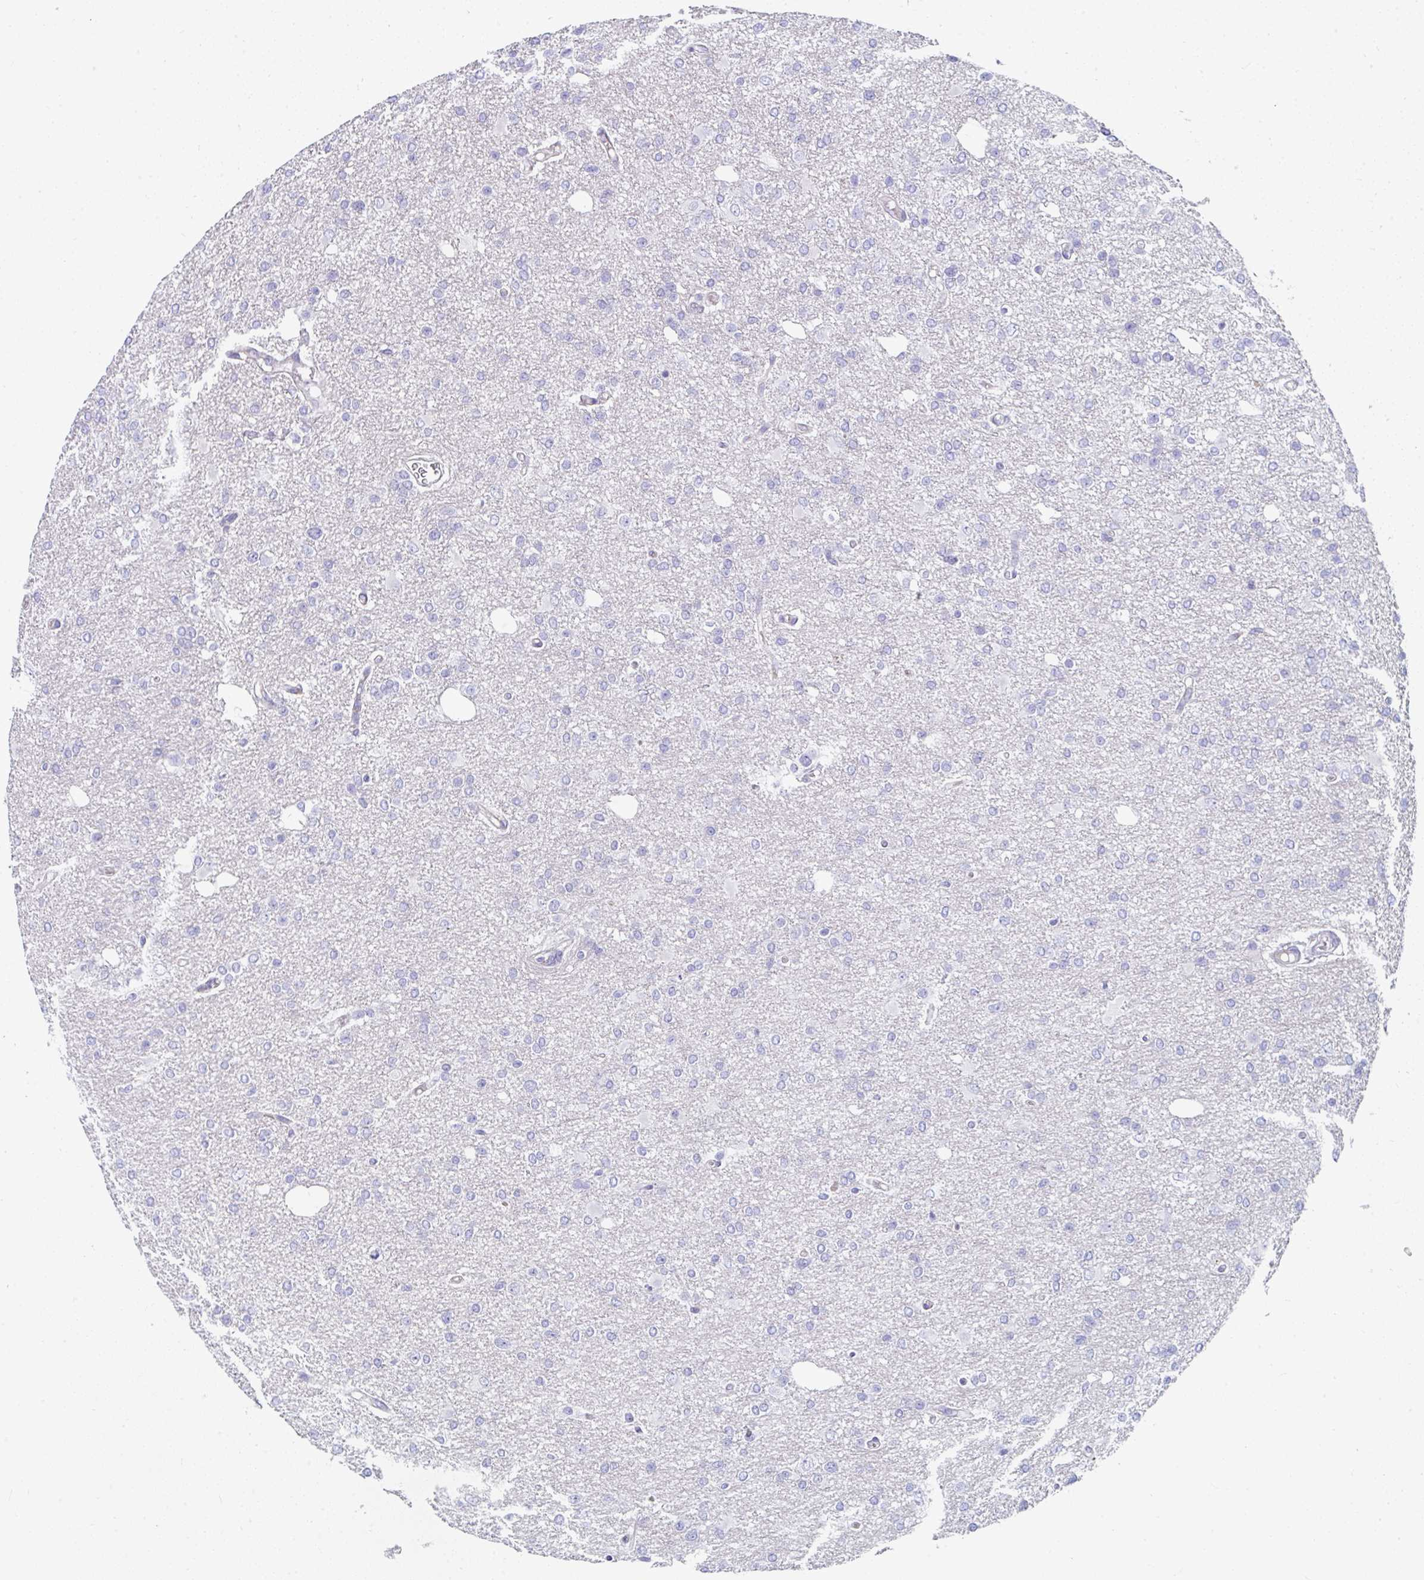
{"staining": {"intensity": "negative", "quantity": "none", "location": "none"}, "tissue": "glioma", "cell_type": "Tumor cells", "image_type": "cancer", "snomed": [{"axis": "morphology", "description": "Glioma, malignant, Low grade"}, {"axis": "topography", "description": "Brain"}], "caption": "Tumor cells show no significant protein expression in glioma.", "gene": "MGAM2", "patient": {"sex": "male", "age": 26}}